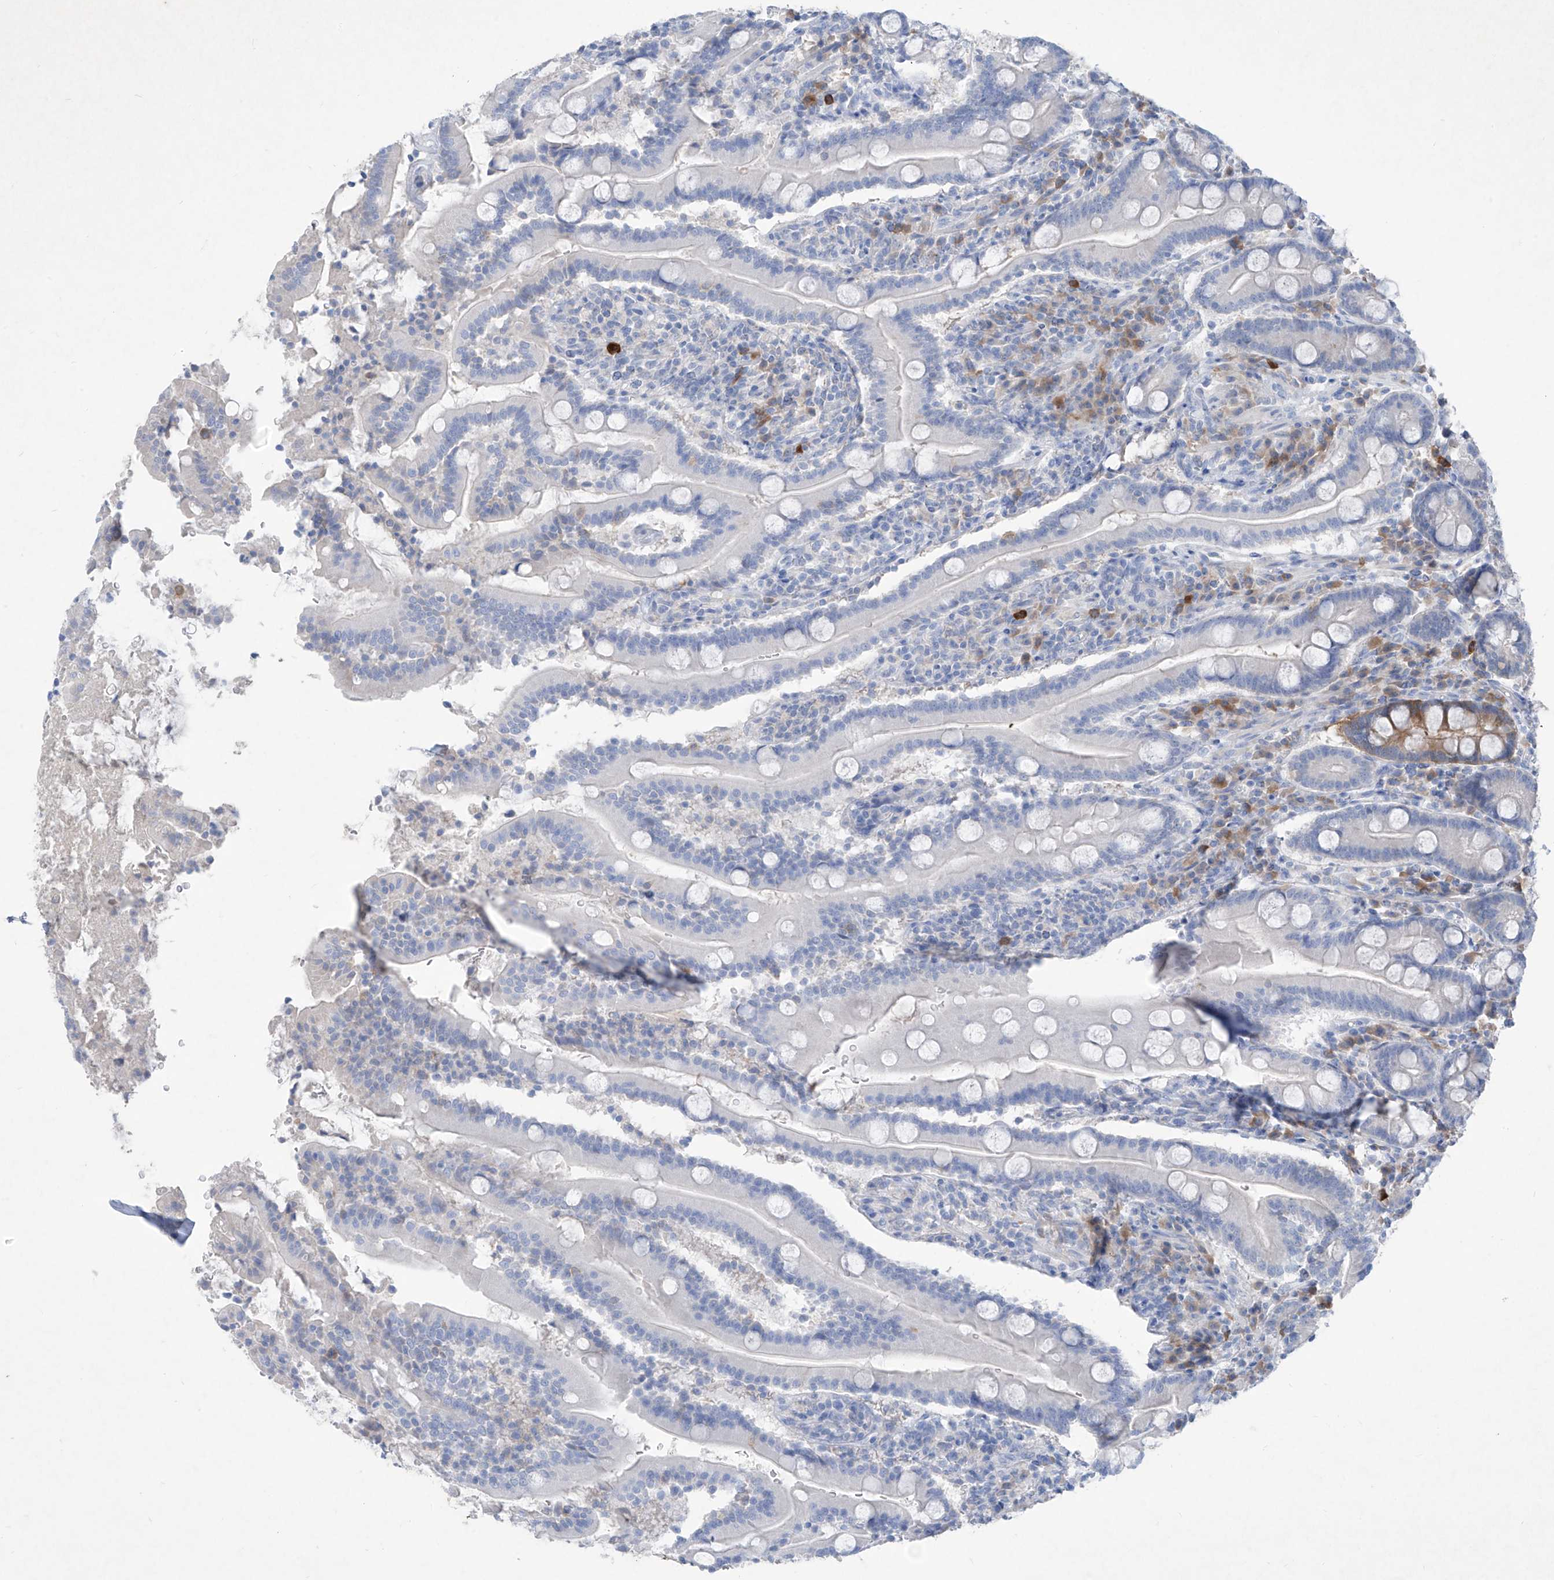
{"staining": {"intensity": "moderate", "quantity": "<25%", "location": "cytoplasmic/membranous"}, "tissue": "duodenum", "cell_type": "Glandular cells", "image_type": "normal", "snomed": [{"axis": "morphology", "description": "Normal tissue, NOS"}, {"axis": "topography", "description": "Duodenum"}], "caption": "A photomicrograph of human duodenum stained for a protein reveals moderate cytoplasmic/membranous brown staining in glandular cells.", "gene": "ASNS", "patient": {"sex": "male", "age": 35}}